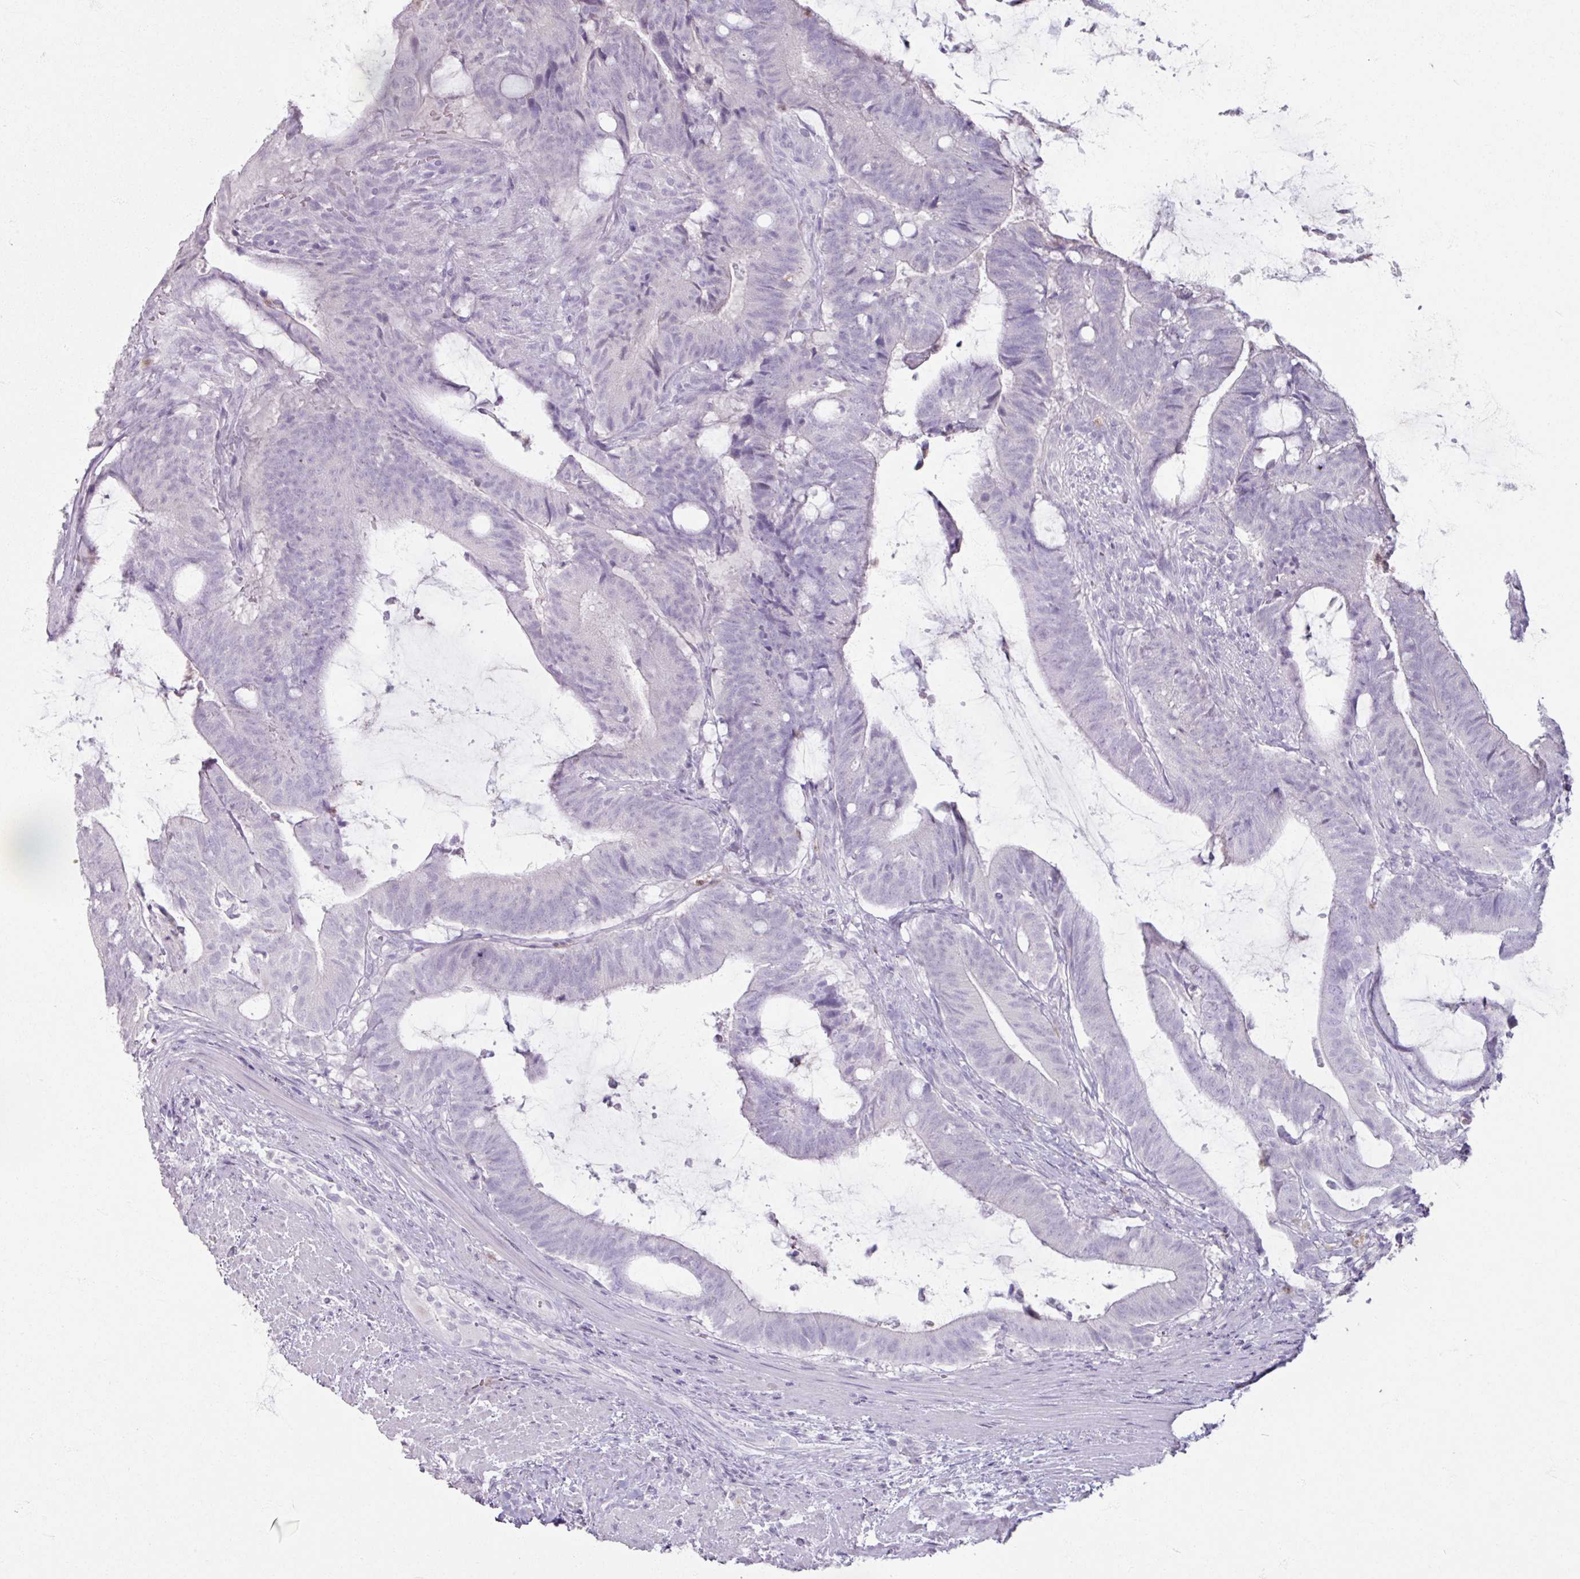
{"staining": {"intensity": "negative", "quantity": "none", "location": "none"}, "tissue": "colorectal cancer", "cell_type": "Tumor cells", "image_type": "cancer", "snomed": [{"axis": "morphology", "description": "Adenocarcinoma, NOS"}, {"axis": "topography", "description": "Colon"}], "caption": "High power microscopy image of an immunohistochemistry (IHC) histopathology image of colorectal cancer, revealing no significant positivity in tumor cells.", "gene": "ARG1", "patient": {"sex": "female", "age": 43}}